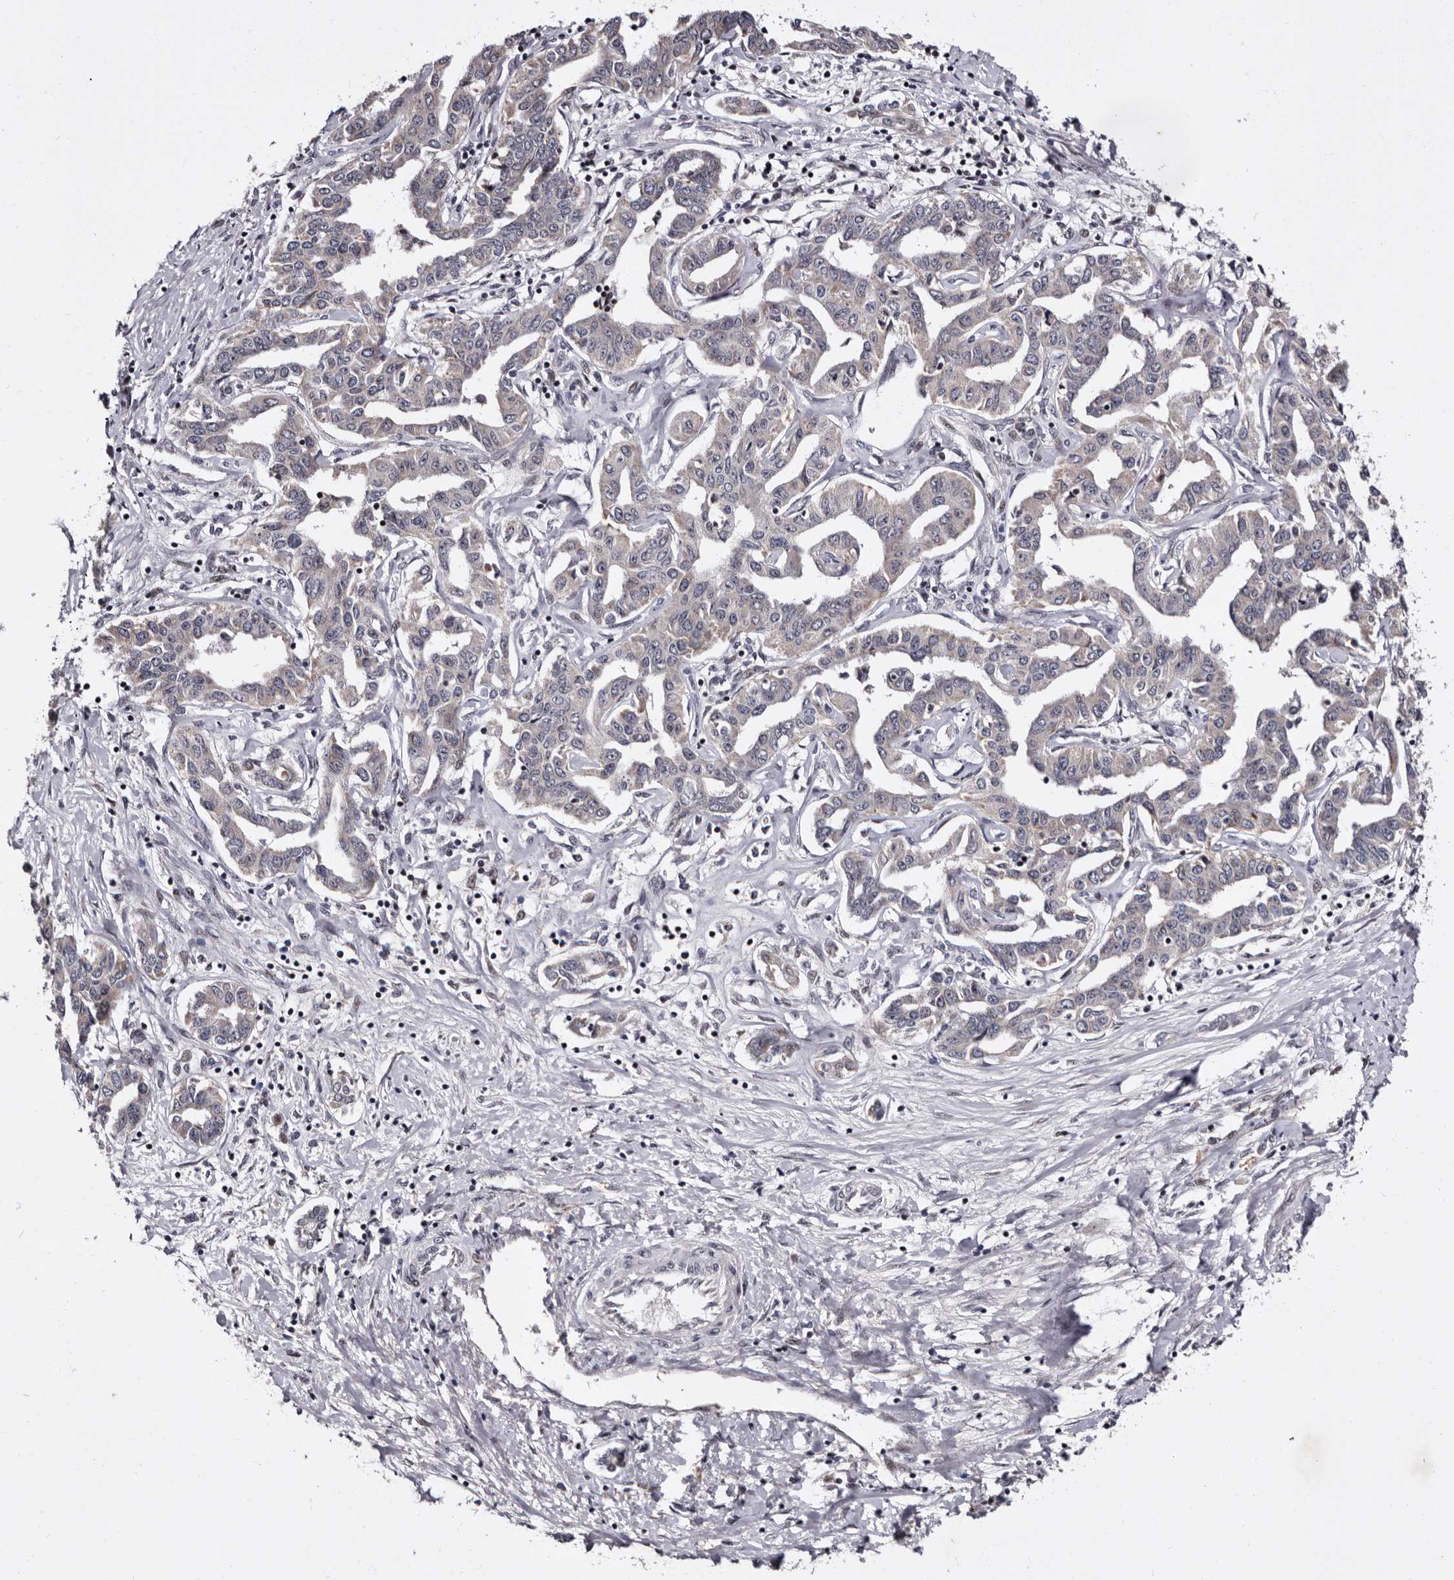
{"staining": {"intensity": "negative", "quantity": "none", "location": "none"}, "tissue": "liver cancer", "cell_type": "Tumor cells", "image_type": "cancer", "snomed": [{"axis": "morphology", "description": "Cholangiocarcinoma"}, {"axis": "topography", "description": "Liver"}], "caption": "This micrograph is of liver cancer (cholangiocarcinoma) stained with immunohistochemistry to label a protein in brown with the nuclei are counter-stained blue. There is no staining in tumor cells.", "gene": "TNKS", "patient": {"sex": "male", "age": 59}}